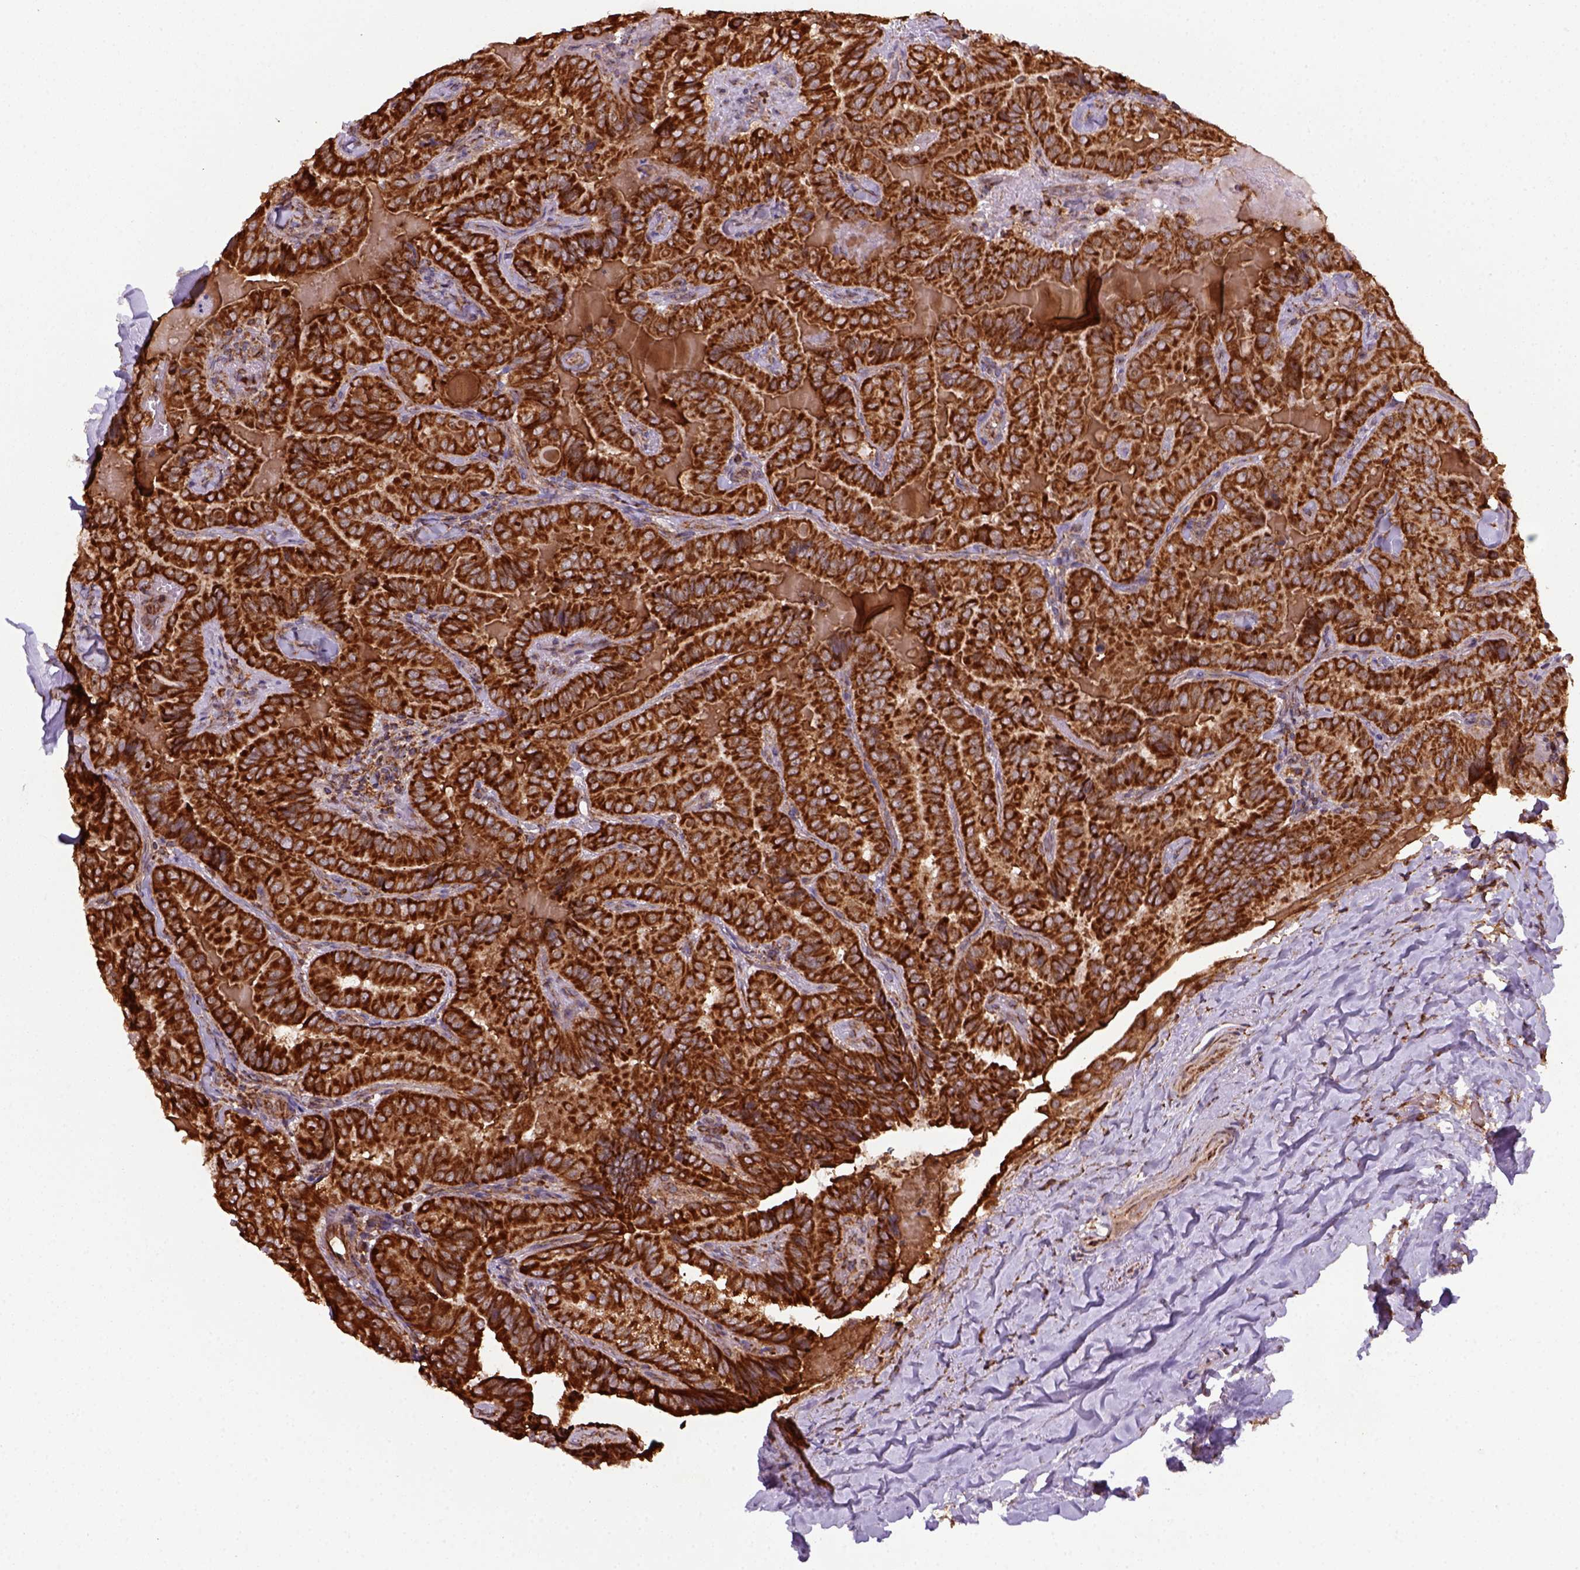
{"staining": {"intensity": "strong", "quantity": ">75%", "location": "cytoplasmic/membranous"}, "tissue": "thyroid cancer", "cell_type": "Tumor cells", "image_type": "cancer", "snomed": [{"axis": "morphology", "description": "Papillary adenocarcinoma, NOS"}, {"axis": "topography", "description": "Thyroid gland"}], "caption": "The immunohistochemical stain shows strong cytoplasmic/membranous staining in tumor cells of papillary adenocarcinoma (thyroid) tissue.", "gene": "MAPK8IP3", "patient": {"sex": "female", "age": 68}}